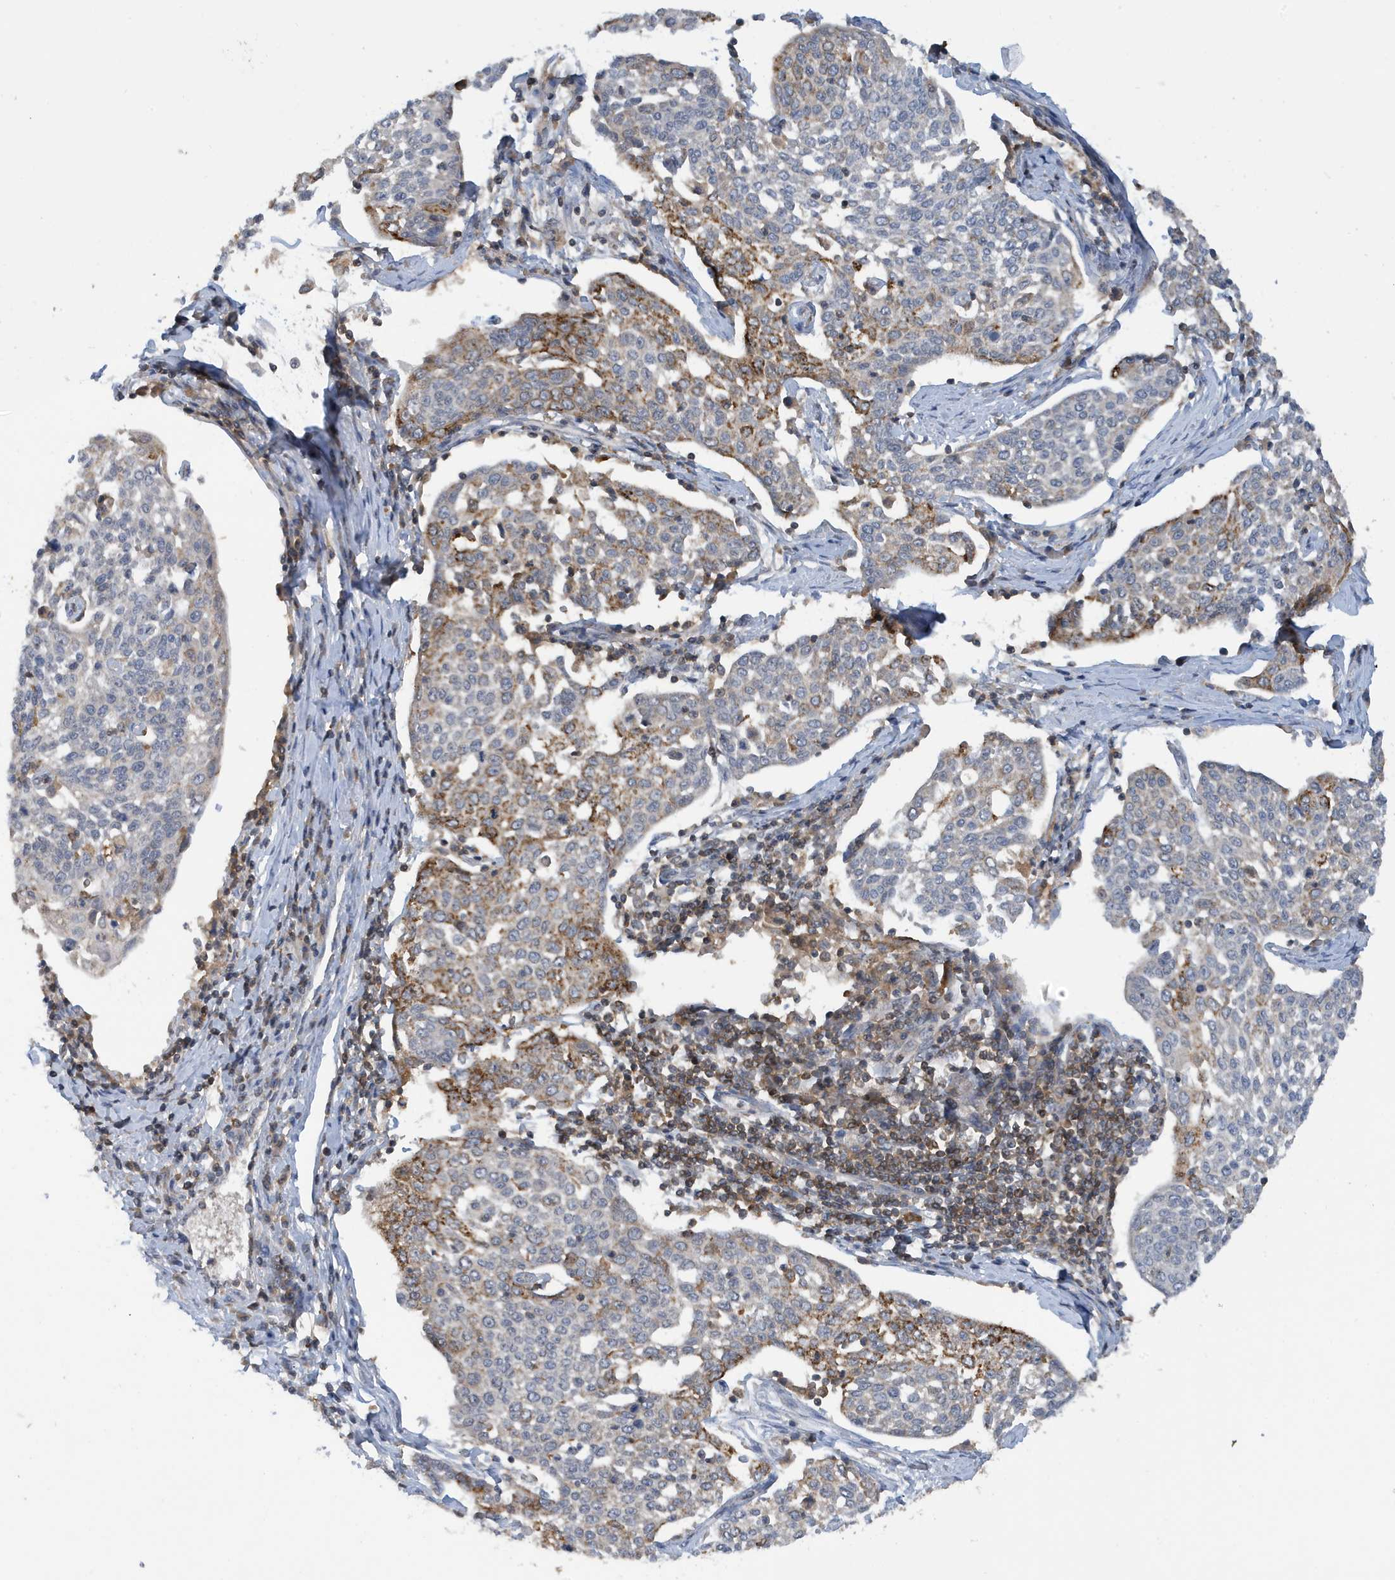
{"staining": {"intensity": "moderate", "quantity": "<25%", "location": "cytoplasmic/membranous"}, "tissue": "cervical cancer", "cell_type": "Tumor cells", "image_type": "cancer", "snomed": [{"axis": "morphology", "description": "Squamous cell carcinoma, NOS"}, {"axis": "topography", "description": "Cervix"}], "caption": "The image exhibits a brown stain indicating the presence of a protein in the cytoplasmic/membranous of tumor cells in squamous cell carcinoma (cervical).", "gene": "NSUN3", "patient": {"sex": "female", "age": 34}}